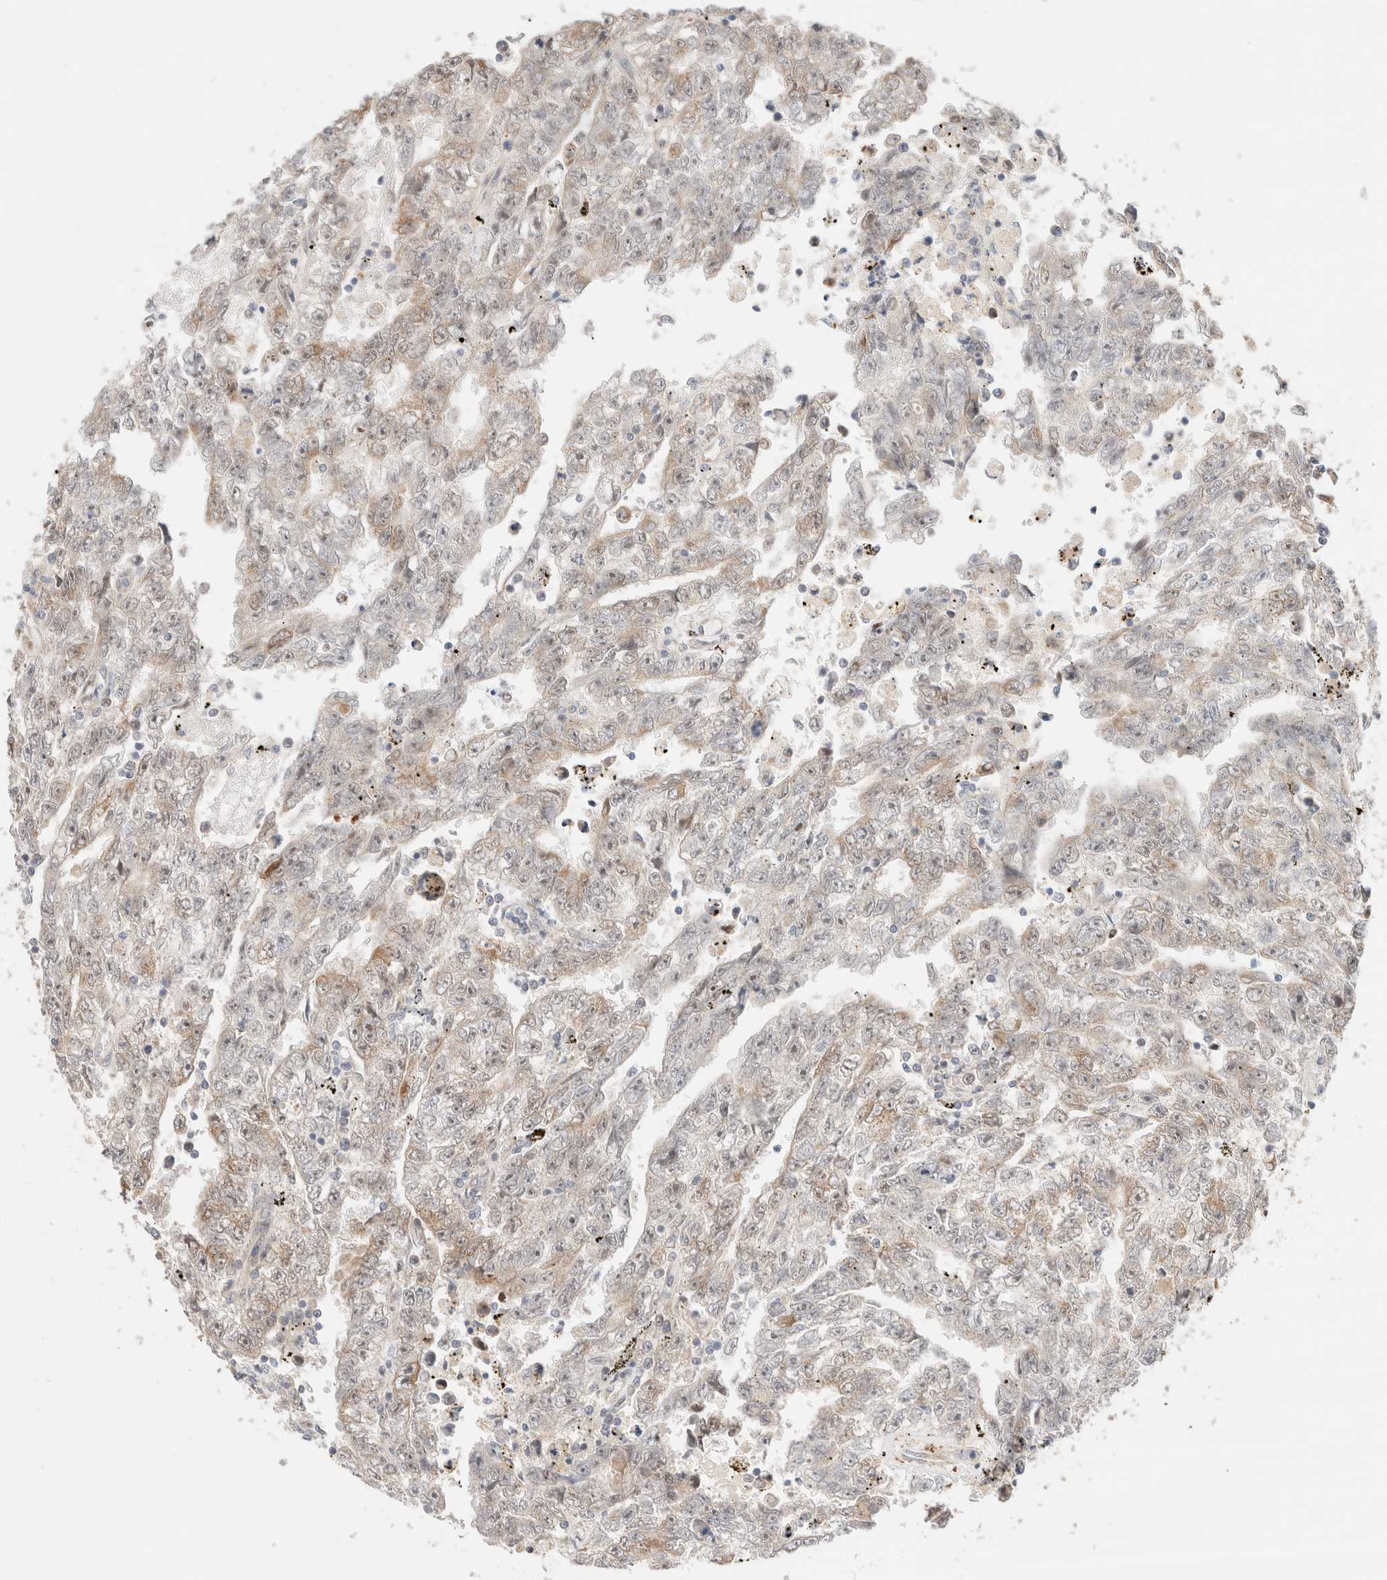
{"staining": {"intensity": "weak", "quantity": "25%-75%", "location": "nuclear"}, "tissue": "testis cancer", "cell_type": "Tumor cells", "image_type": "cancer", "snomed": [{"axis": "morphology", "description": "Carcinoma, Embryonal, NOS"}, {"axis": "topography", "description": "Testis"}], "caption": "Immunohistochemistry (IHC) (DAB) staining of embryonal carcinoma (testis) demonstrates weak nuclear protein positivity in about 25%-75% of tumor cells.", "gene": "RRP15", "patient": {"sex": "male", "age": 25}}